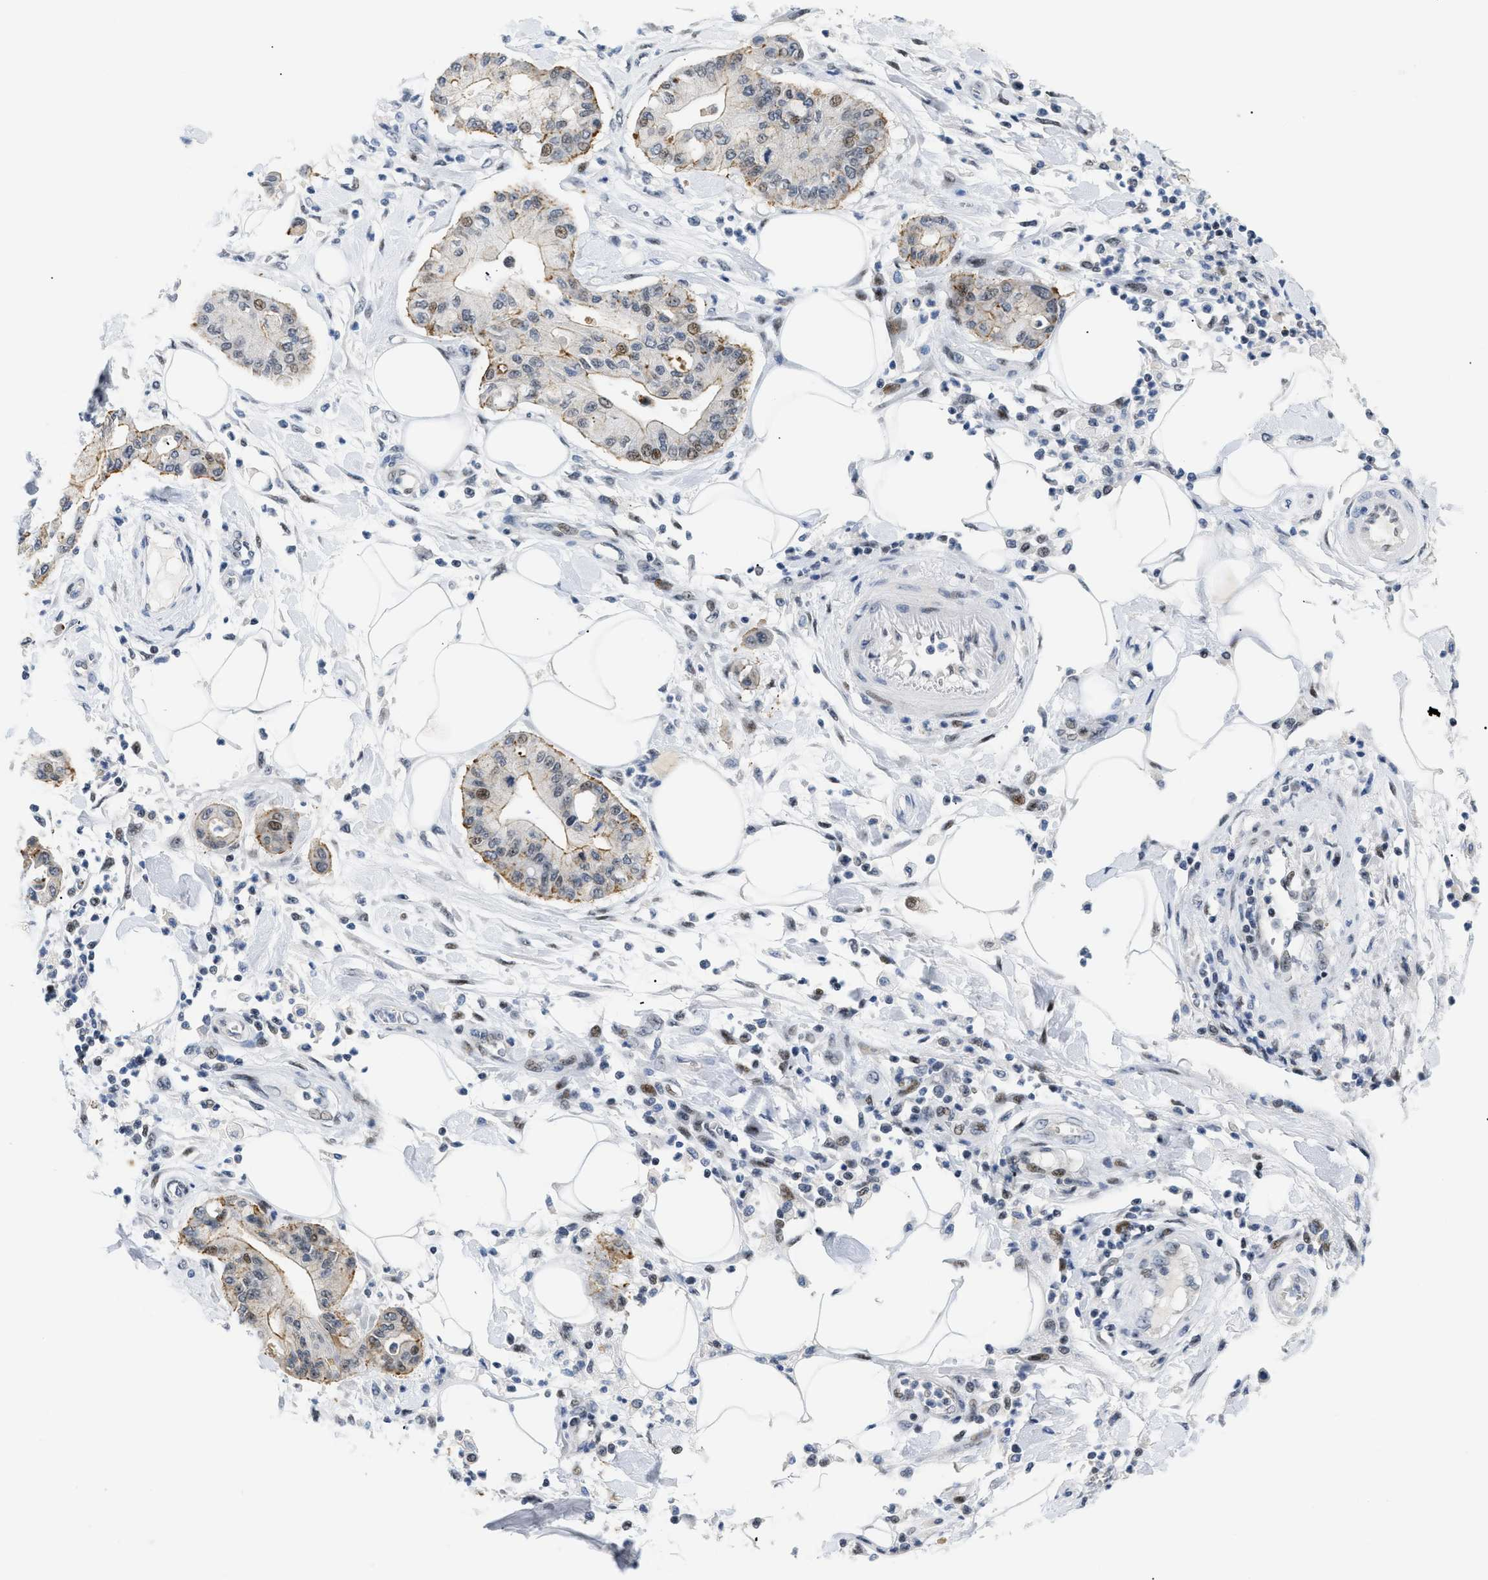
{"staining": {"intensity": "moderate", "quantity": ">75%", "location": "cytoplasmic/membranous,nuclear"}, "tissue": "pancreatic cancer", "cell_type": "Tumor cells", "image_type": "cancer", "snomed": [{"axis": "morphology", "description": "Adenocarcinoma, NOS"}, {"axis": "morphology", "description": "Adenocarcinoma, metastatic, NOS"}, {"axis": "topography", "description": "Lymph node"}, {"axis": "topography", "description": "Pancreas"}, {"axis": "topography", "description": "Duodenum"}], "caption": "Protein expression by immunohistochemistry demonstrates moderate cytoplasmic/membranous and nuclear staining in about >75% of tumor cells in pancreatic metastatic adenocarcinoma.", "gene": "MED1", "patient": {"sex": "female", "age": 64}}